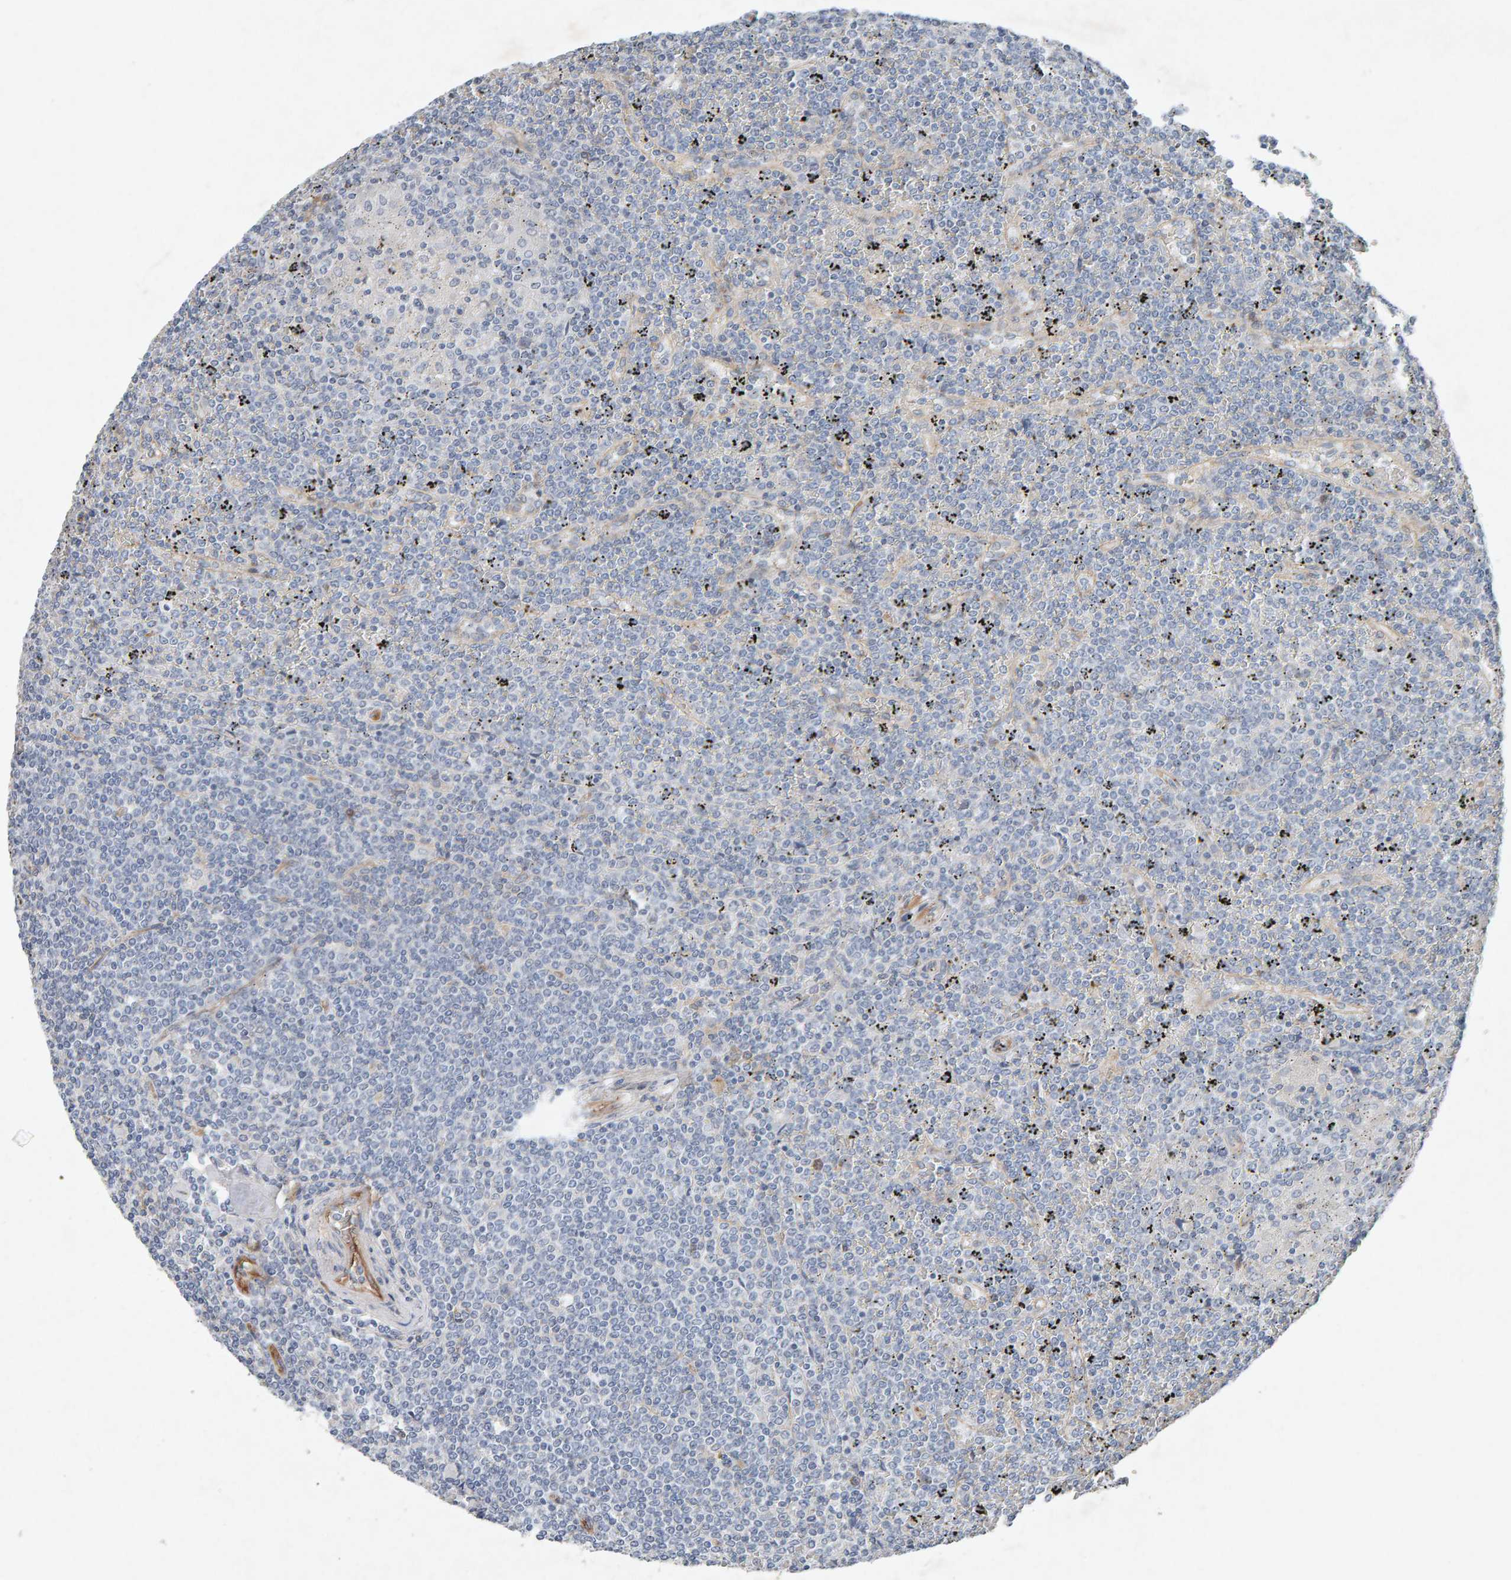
{"staining": {"intensity": "negative", "quantity": "none", "location": "none"}, "tissue": "lymphoma", "cell_type": "Tumor cells", "image_type": "cancer", "snomed": [{"axis": "morphology", "description": "Malignant lymphoma, non-Hodgkin's type, Low grade"}, {"axis": "topography", "description": "Spleen"}], "caption": "Immunohistochemistry image of neoplastic tissue: lymphoma stained with DAB (3,3'-diaminobenzidine) exhibits no significant protein staining in tumor cells.", "gene": "PTPRM", "patient": {"sex": "female", "age": 19}}